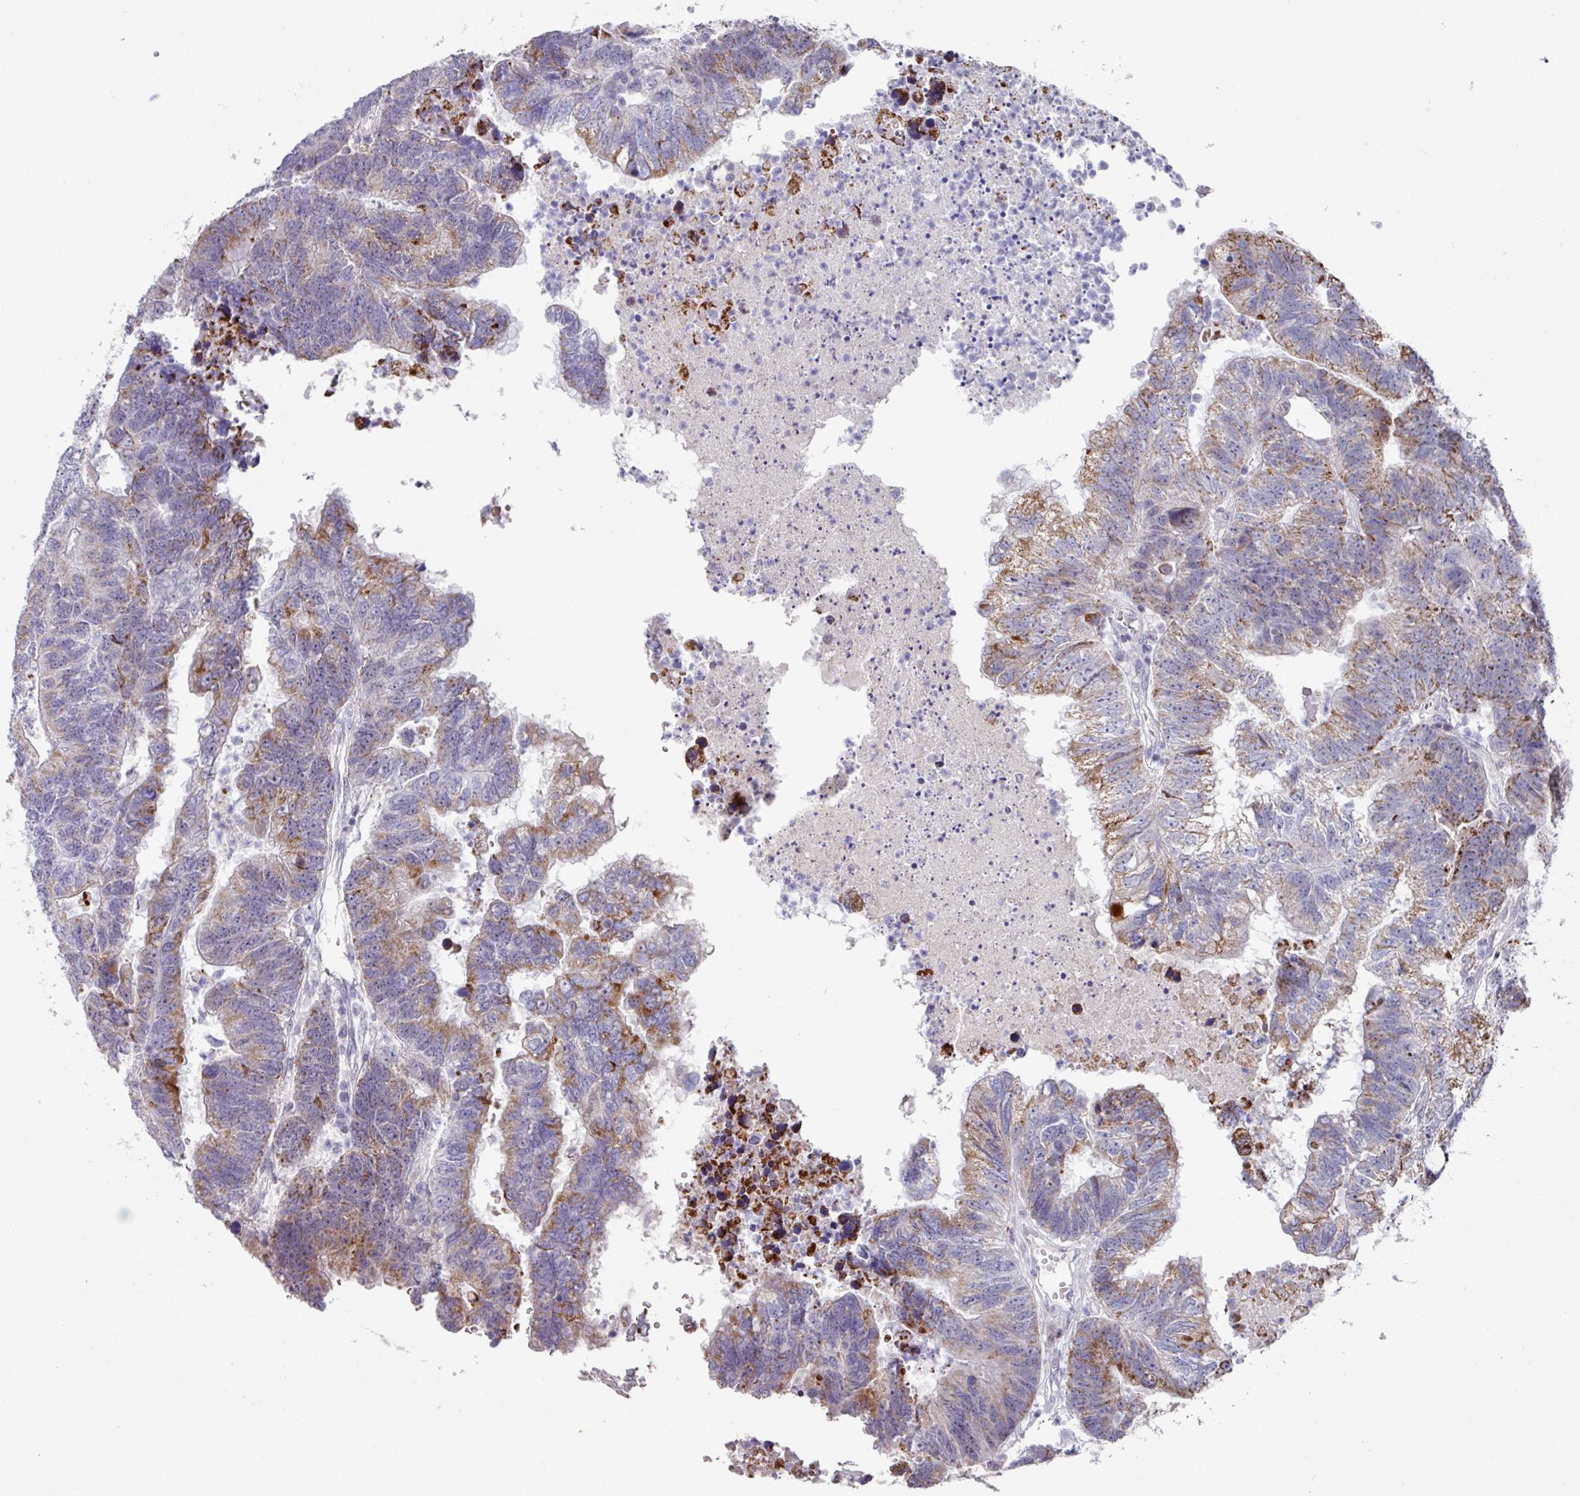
{"staining": {"intensity": "moderate", "quantity": "25%-75%", "location": "cytoplasmic/membranous"}, "tissue": "colorectal cancer", "cell_type": "Tumor cells", "image_type": "cancer", "snomed": [{"axis": "morphology", "description": "Adenocarcinoma, NOS"}, {"axis": "topography", "description": "Colon"}], "caption": "A micrograph showing moderate cytoplasmic/membranous staining in approximately 25%-75% of tumor cells in colorectal cancer, as visualized by brown immunohistochemical staining.", "gene": "CBX7", "patient": {"sex": "female", "age": 48}}